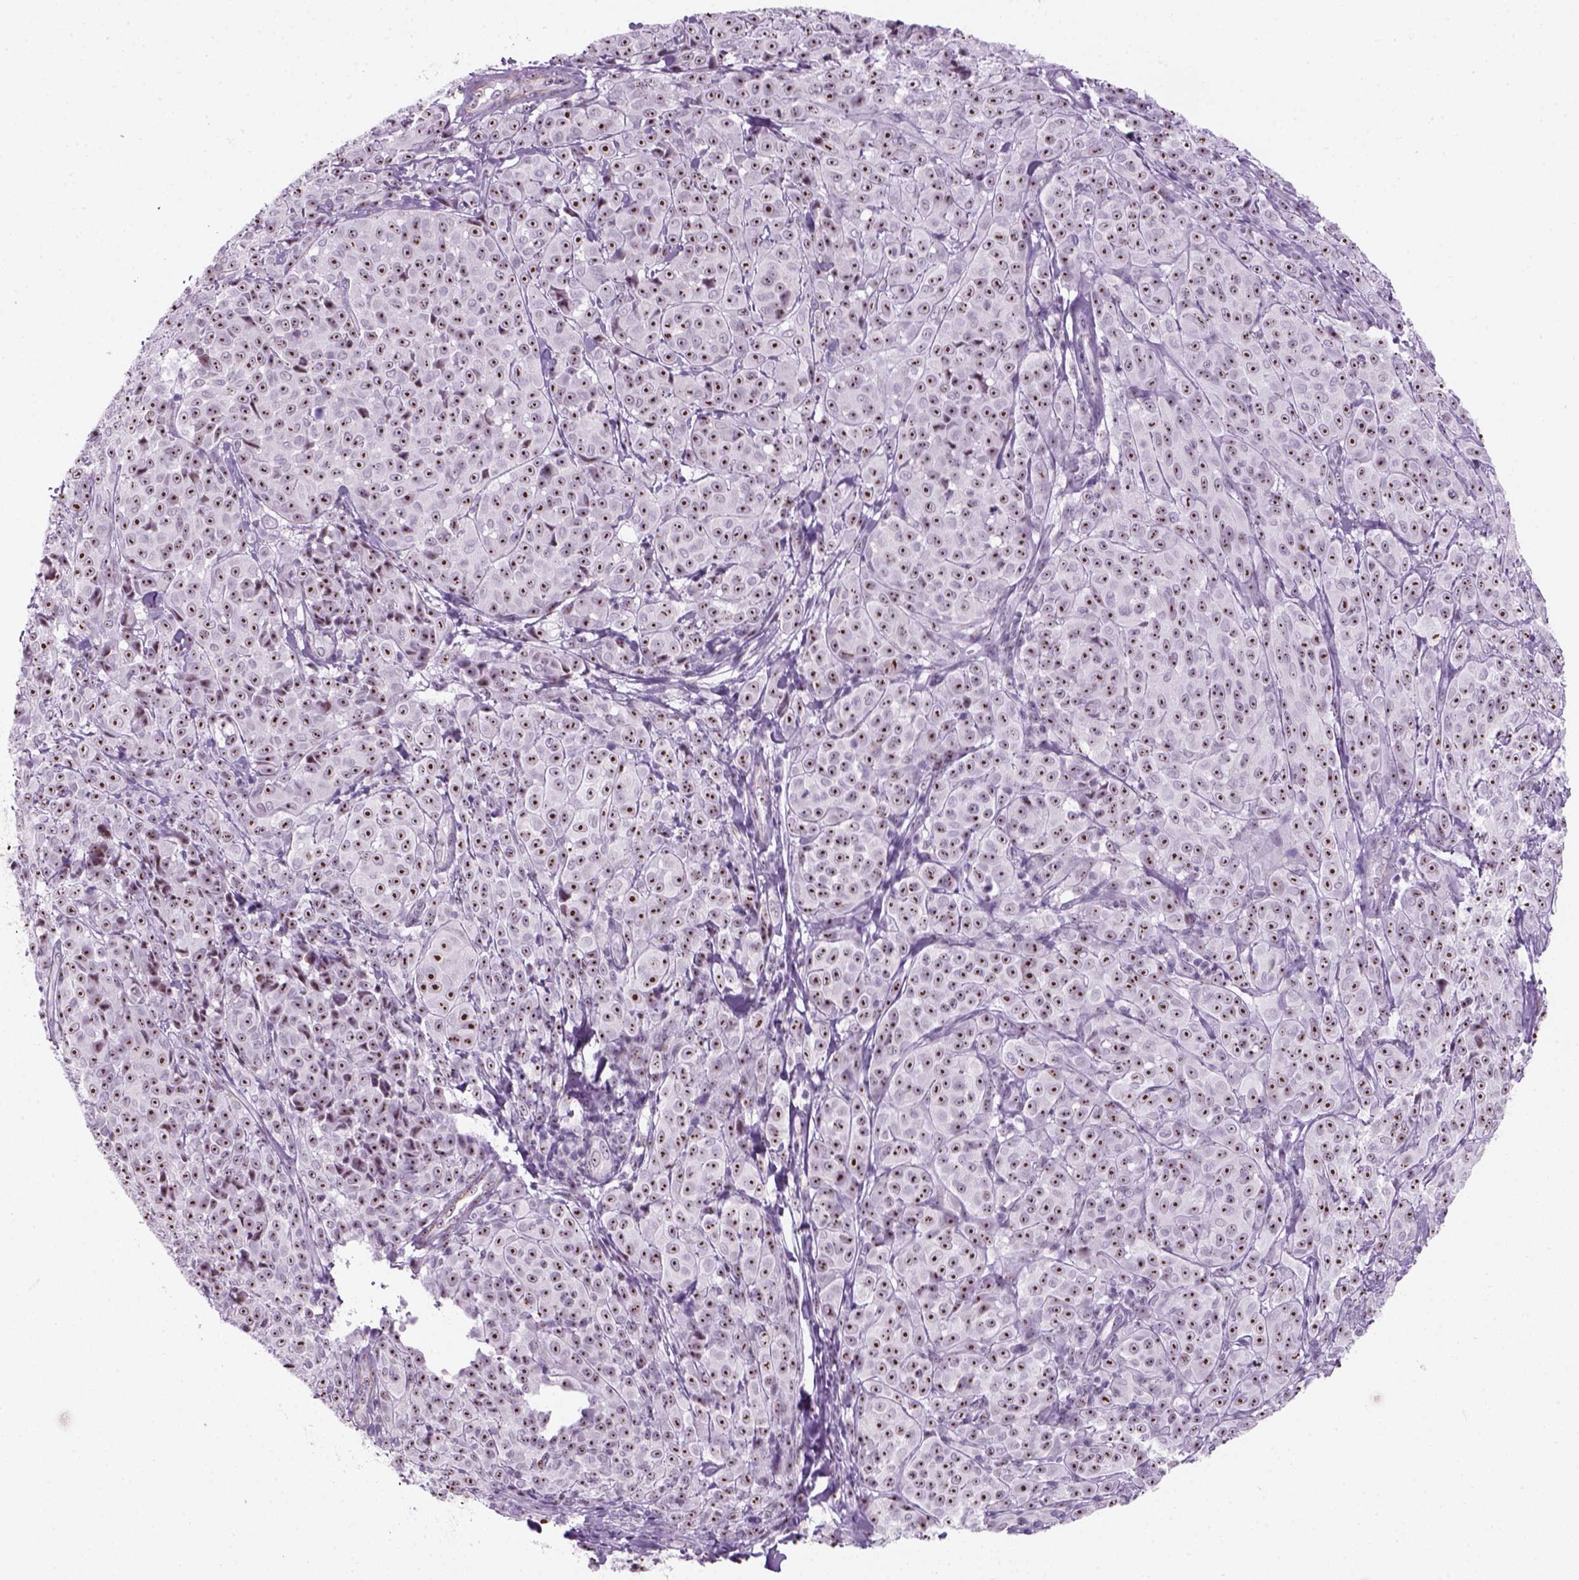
{"staining": {"intensity": "strong", "quantity": ">75%", "location": "nuclear"}, "tissue": "melanoma", "cell_type": "Tumor cells", "image_type": "cancer", "snomed": [{"axis": "morphology", "description": "Malignant melanoma, NOS"}, {"axis": "topography", "description": "Skin"}], "caption": "Malignant melanoma tissue reveals strong nuclear expression in approximately >75% of tumor cells, visualized by immunohistochemistry. (brown staining indicates protein expression, while blue staining denotes nuclei).", "gene": "ZNF865", "patient": {"sex": "male", "age": 89}}